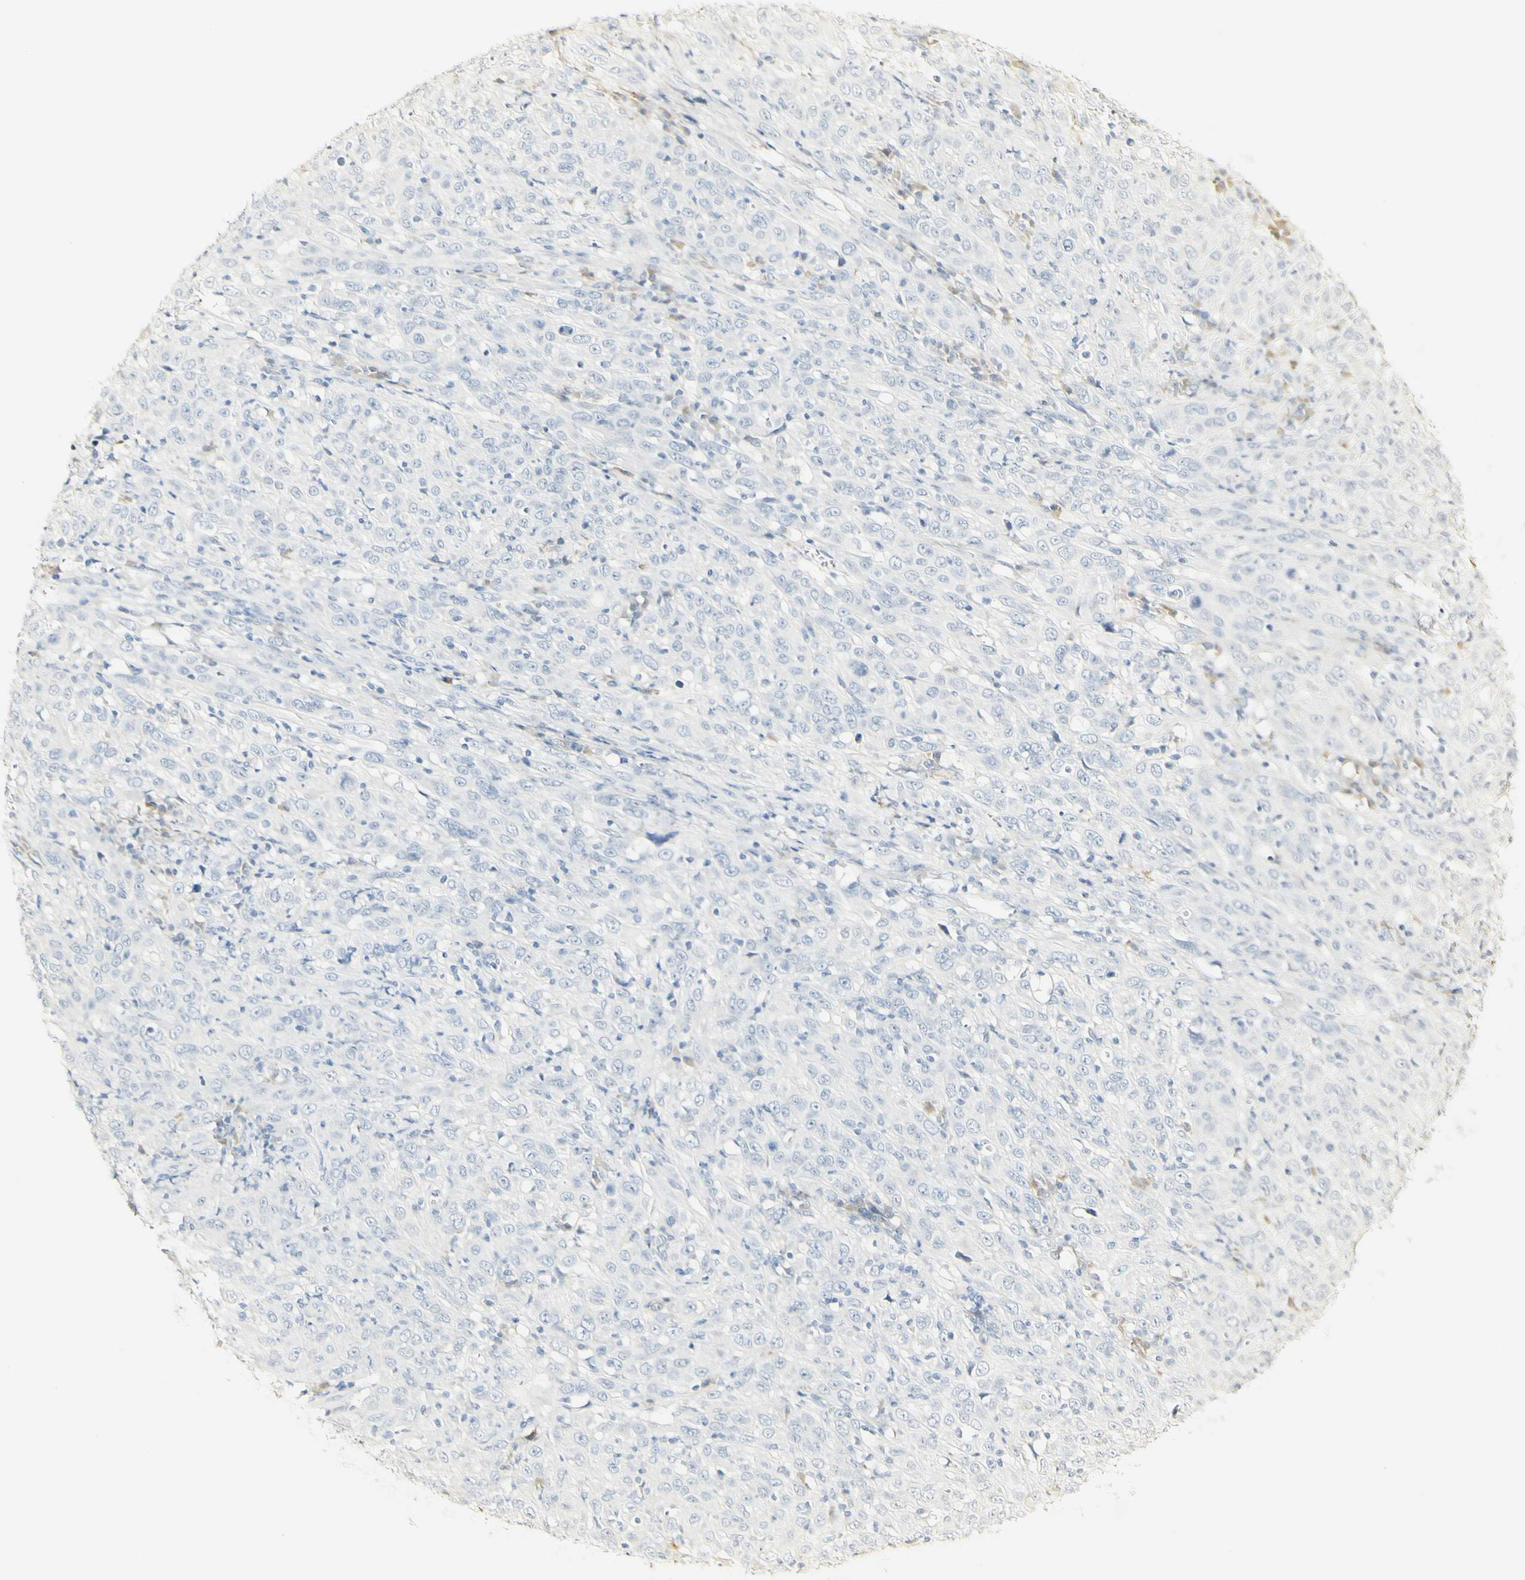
{"staining": {"intensity": "negative", "quantity": "none", "location": "none"}, "tissue": "cervical cancer", "cell_type": "Tumor cells", "image_type": "cancer", "snomed": [{"axis": "morphology", "description": "Squamous cell carcinoma, NOS"}, {"axis": "topography", "description": "Cervix"}], "caption": "A photomicrograph of human cervical squamous cell carcinoma is negative for staining in tumor cells.", "gene": "FMO3", "patient": {"sex": "female", "age": 46}}